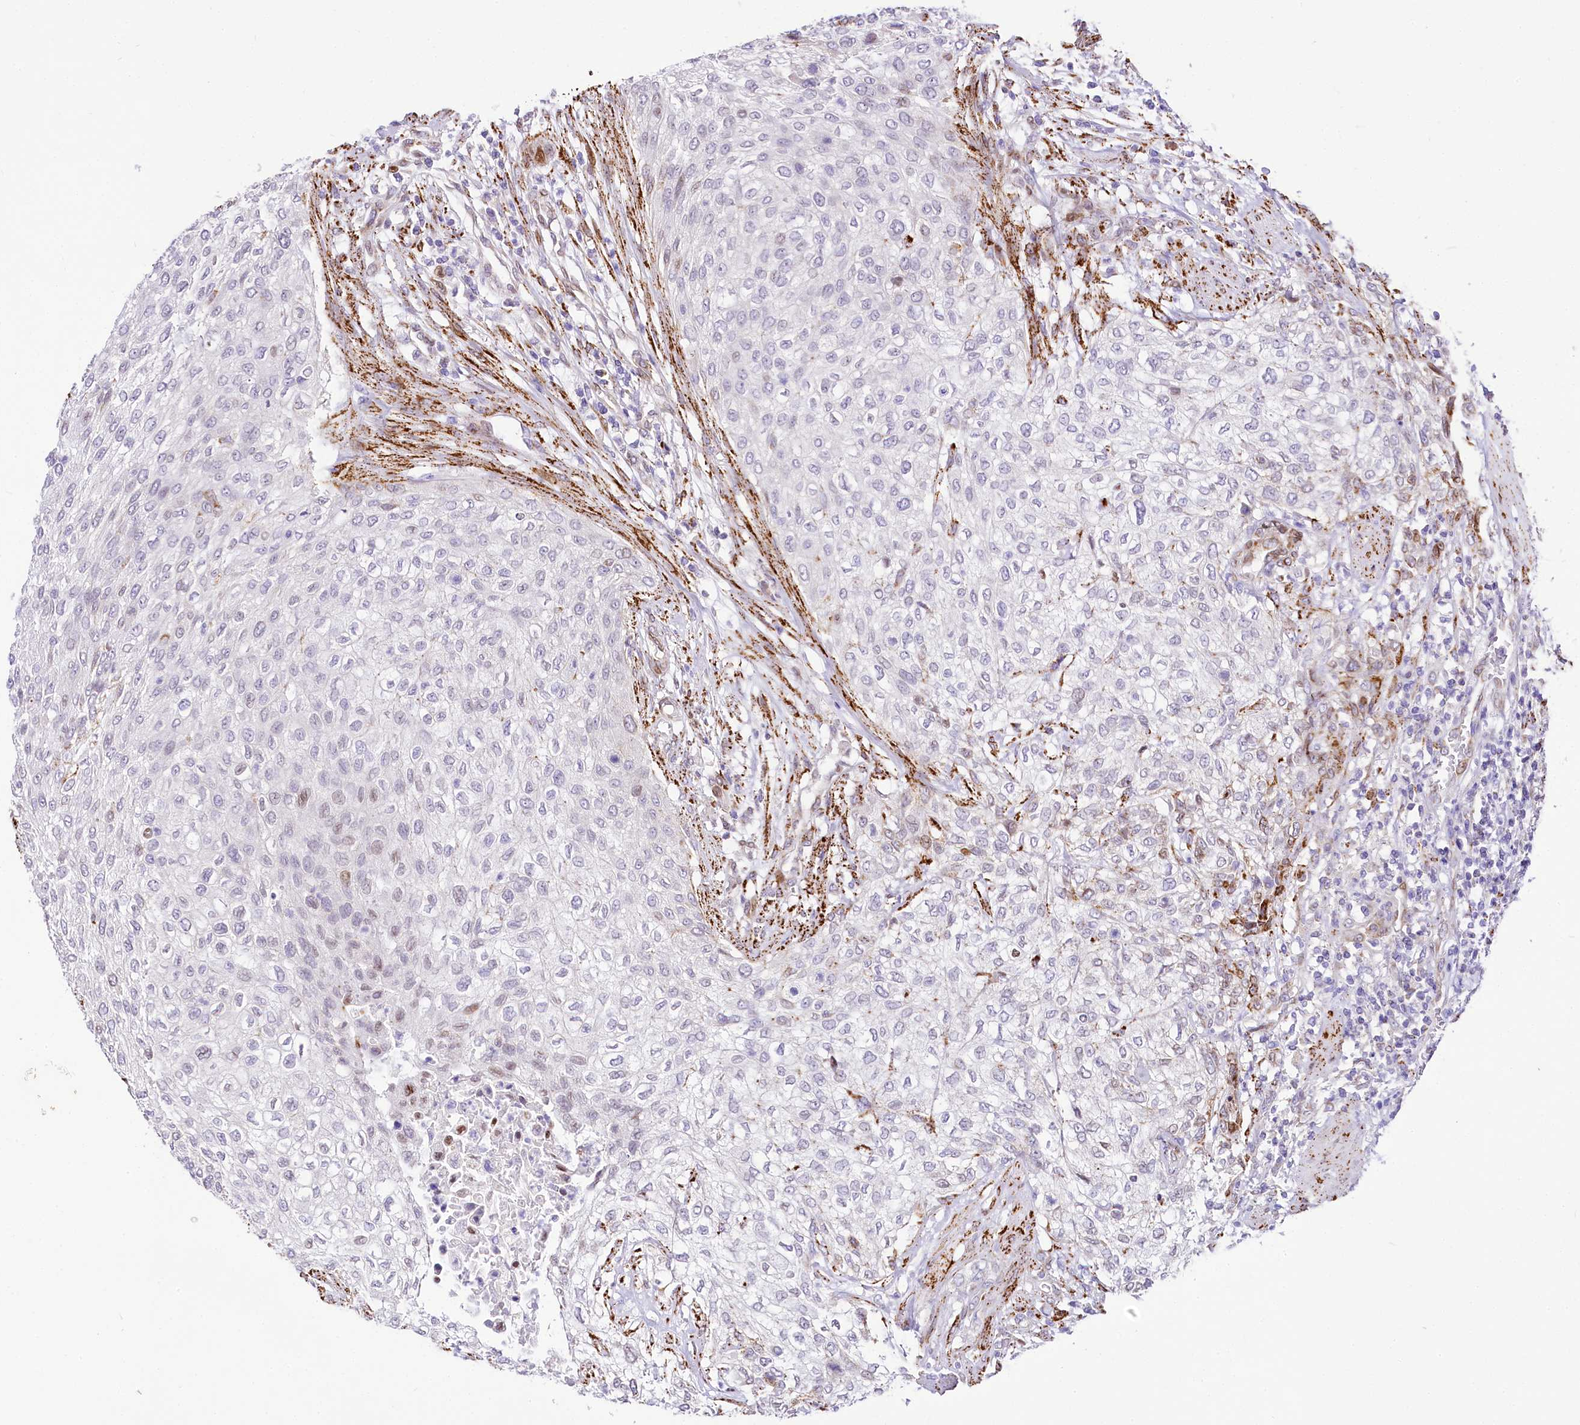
{"staining": {"intensity": "negative", "quantity": "none", "location": "none"}, "tissue": "urothelial cancer", "cell_type": "Tumor cells", "image_type": "cancer", "snomed": [{"axis": "morphology", "description": "Urothelial carcinoma, High grade"}, {"axis": "topography", "description": "Urinary bladder"}], "caption": "An image of urothelial carcinoma (high-grade) stained for a protein demonstrates no brown staining in tumor cells.", "gene": "PPIP5K2", "patient": {"sex": "male", "age": 35}}